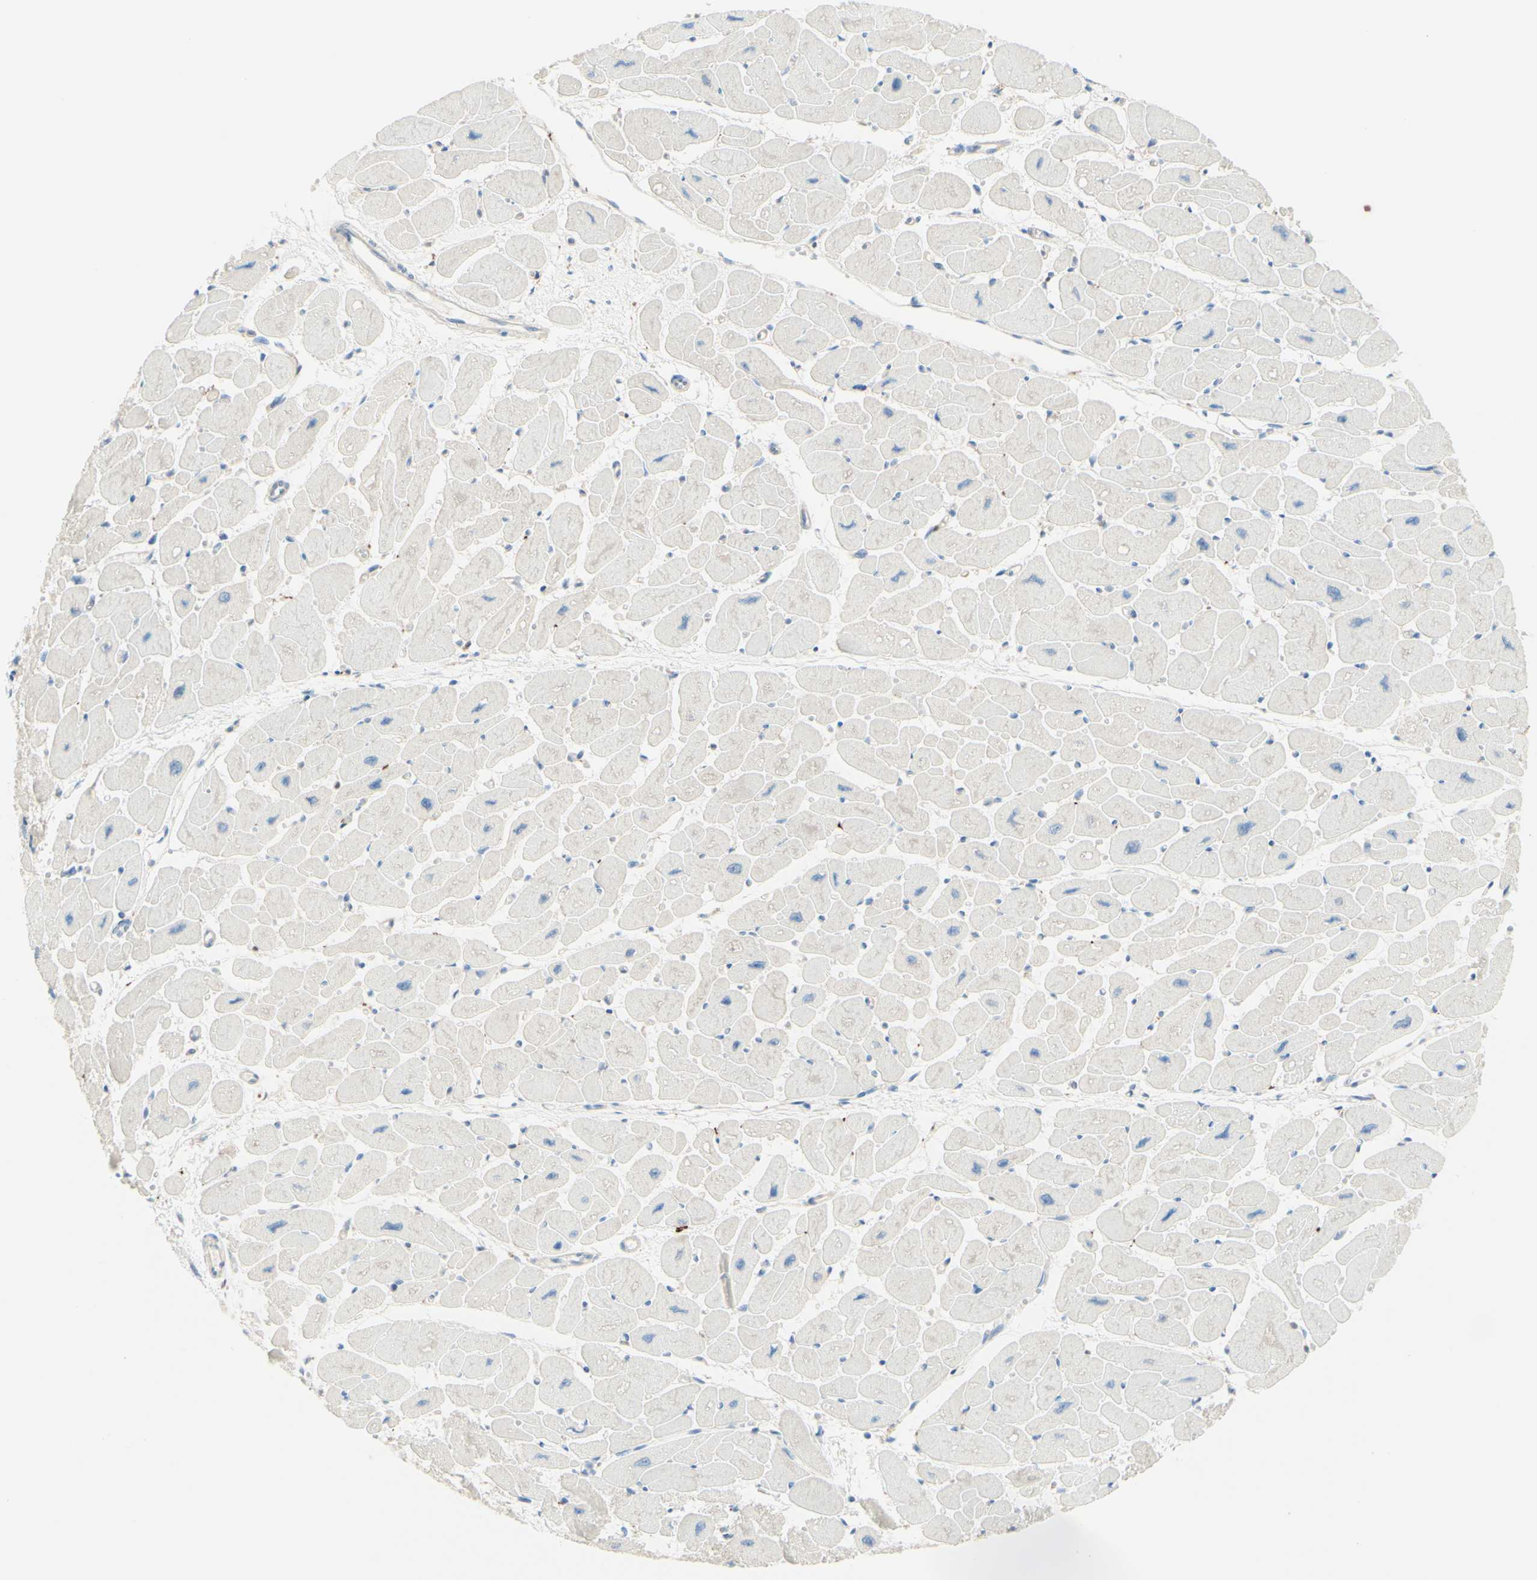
{"staining": {"intensity": "negative", "quantity": "none", "location": "none"}, "tissue": "heart muscle", "cell_type": "Cardiomyocytes", "image_type": "normal", "snomed": [{"axis": "morphology", "description": "Normal tissue, NOS"}, {"axis": "topography", "description": "Heart"}], "caption": "Immunohistochemistry image of unremarkable human heart muscle stained for a protein (brown), which shows no positivity in cardiomyocytes.", "gene": "MTM1", "patient": {"sex": "female", "age": 54}}